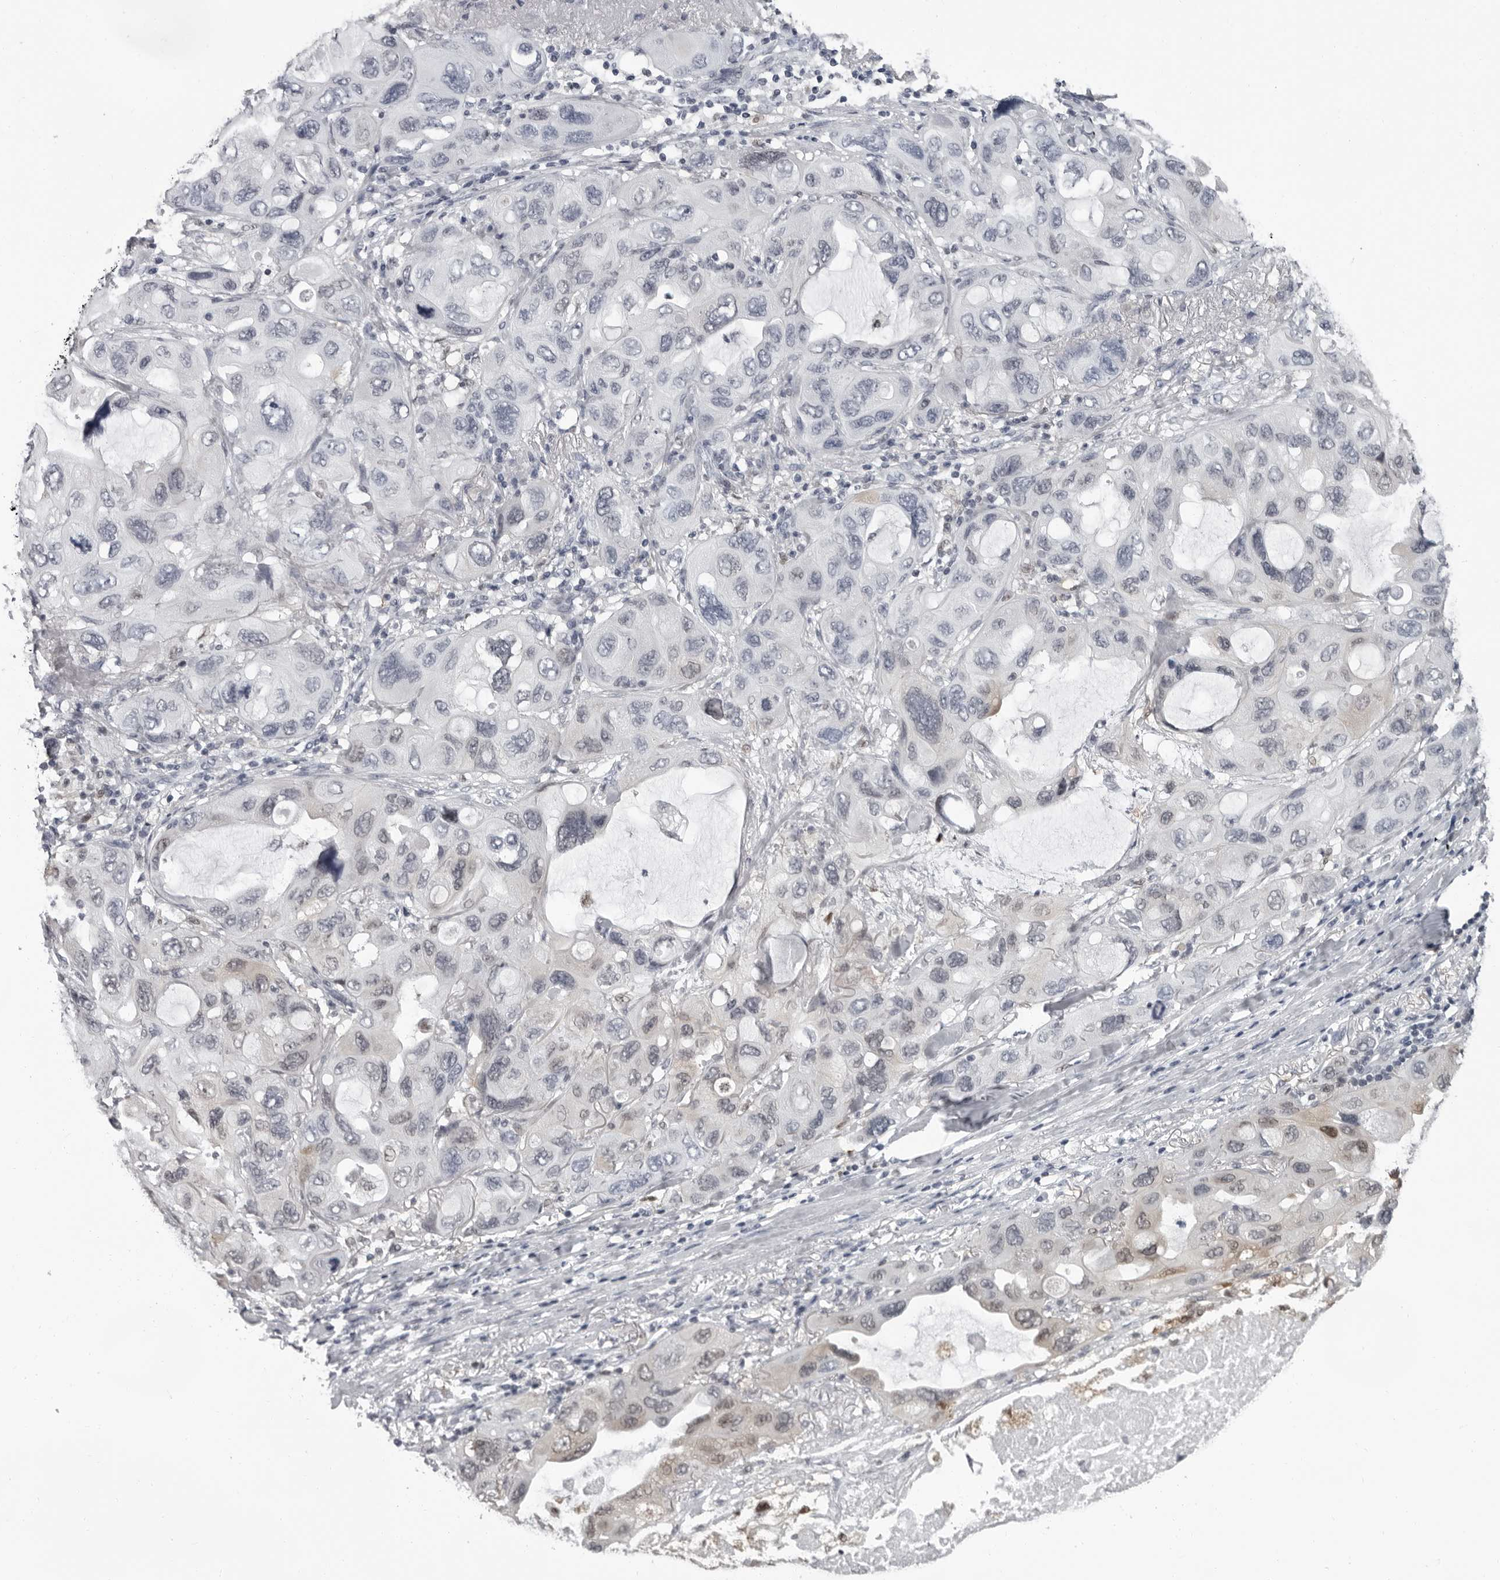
{"staining": {"intensity": "negative", "quantity": "none", "location": "none"}, "tissue": "lung cancer", "cell_type": "Tumor cells", "image_type": "cancer", "snomed": [{"axis": "morphology", "description": "Squamous cell carcinoma, NOS"}, {"axis": "topography", "description": "Lung"}], "caption": "Tumor cells show no significant protein expression in lung squamous cell carcinoma.", "gene": "LZIC", "patient": {"sex": "female", "age": 73}}